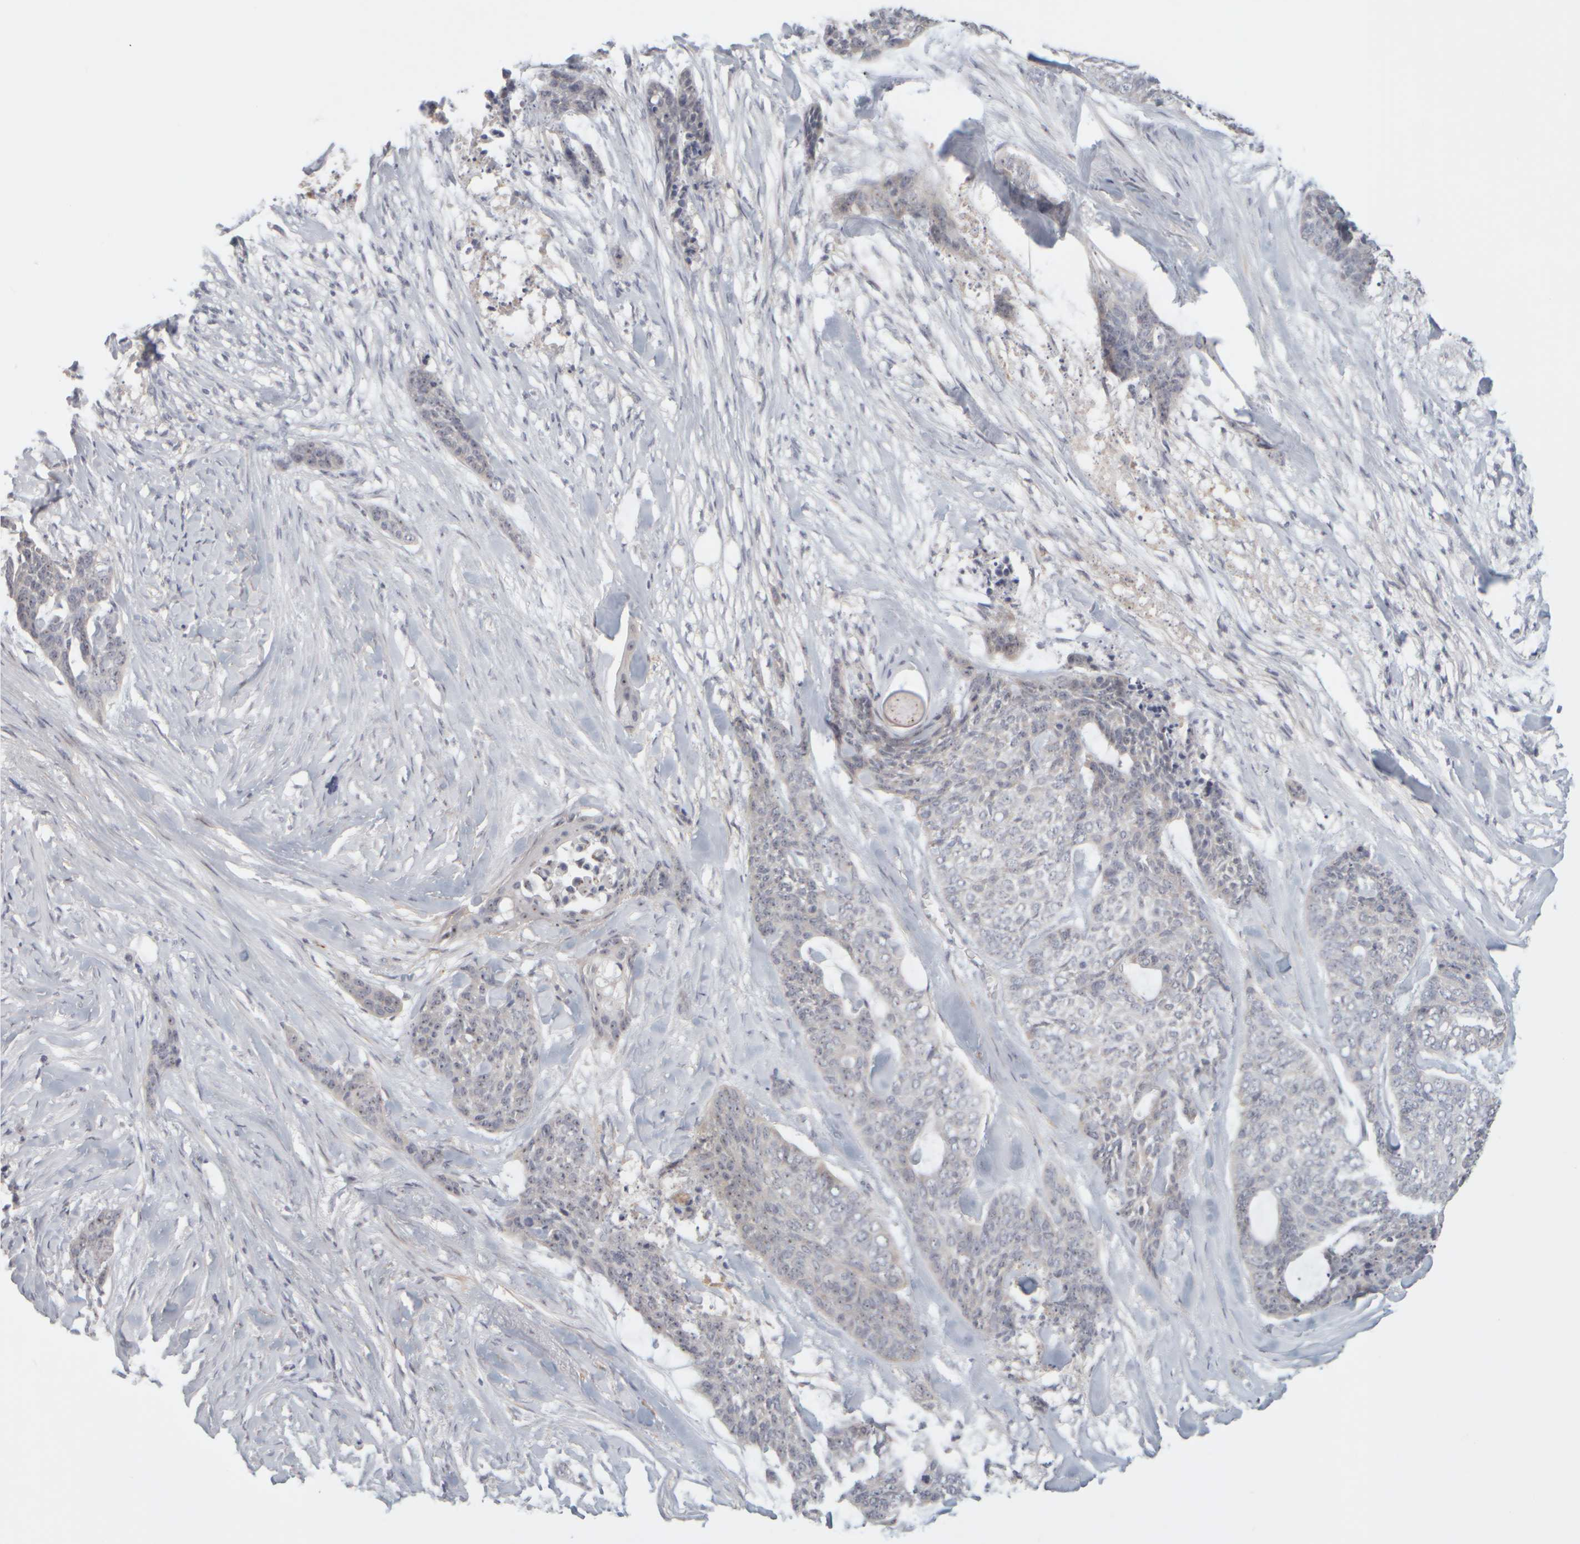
{"staining": {"intensity": "weak", "quantity": "<25%", "location": "nuclear"}, "tissue": "skin cancer", "cell_type": "Tumor cells", "image_type": "cancer", "snomed": [{"axis": "morphology", "description": "Basal cell carcinoma"}, {"axis": "topography", "description": "Skin"}], "caption": "A high-resolution micrograph shows immunohistochemistry (IHC) staining of skin basal cell carcinoma, which exhibits no significant expression in tumor cells. Nuclei are stained in blue.", "gene": "DCXR", "patient": {"sex": "female", "age": 64}}